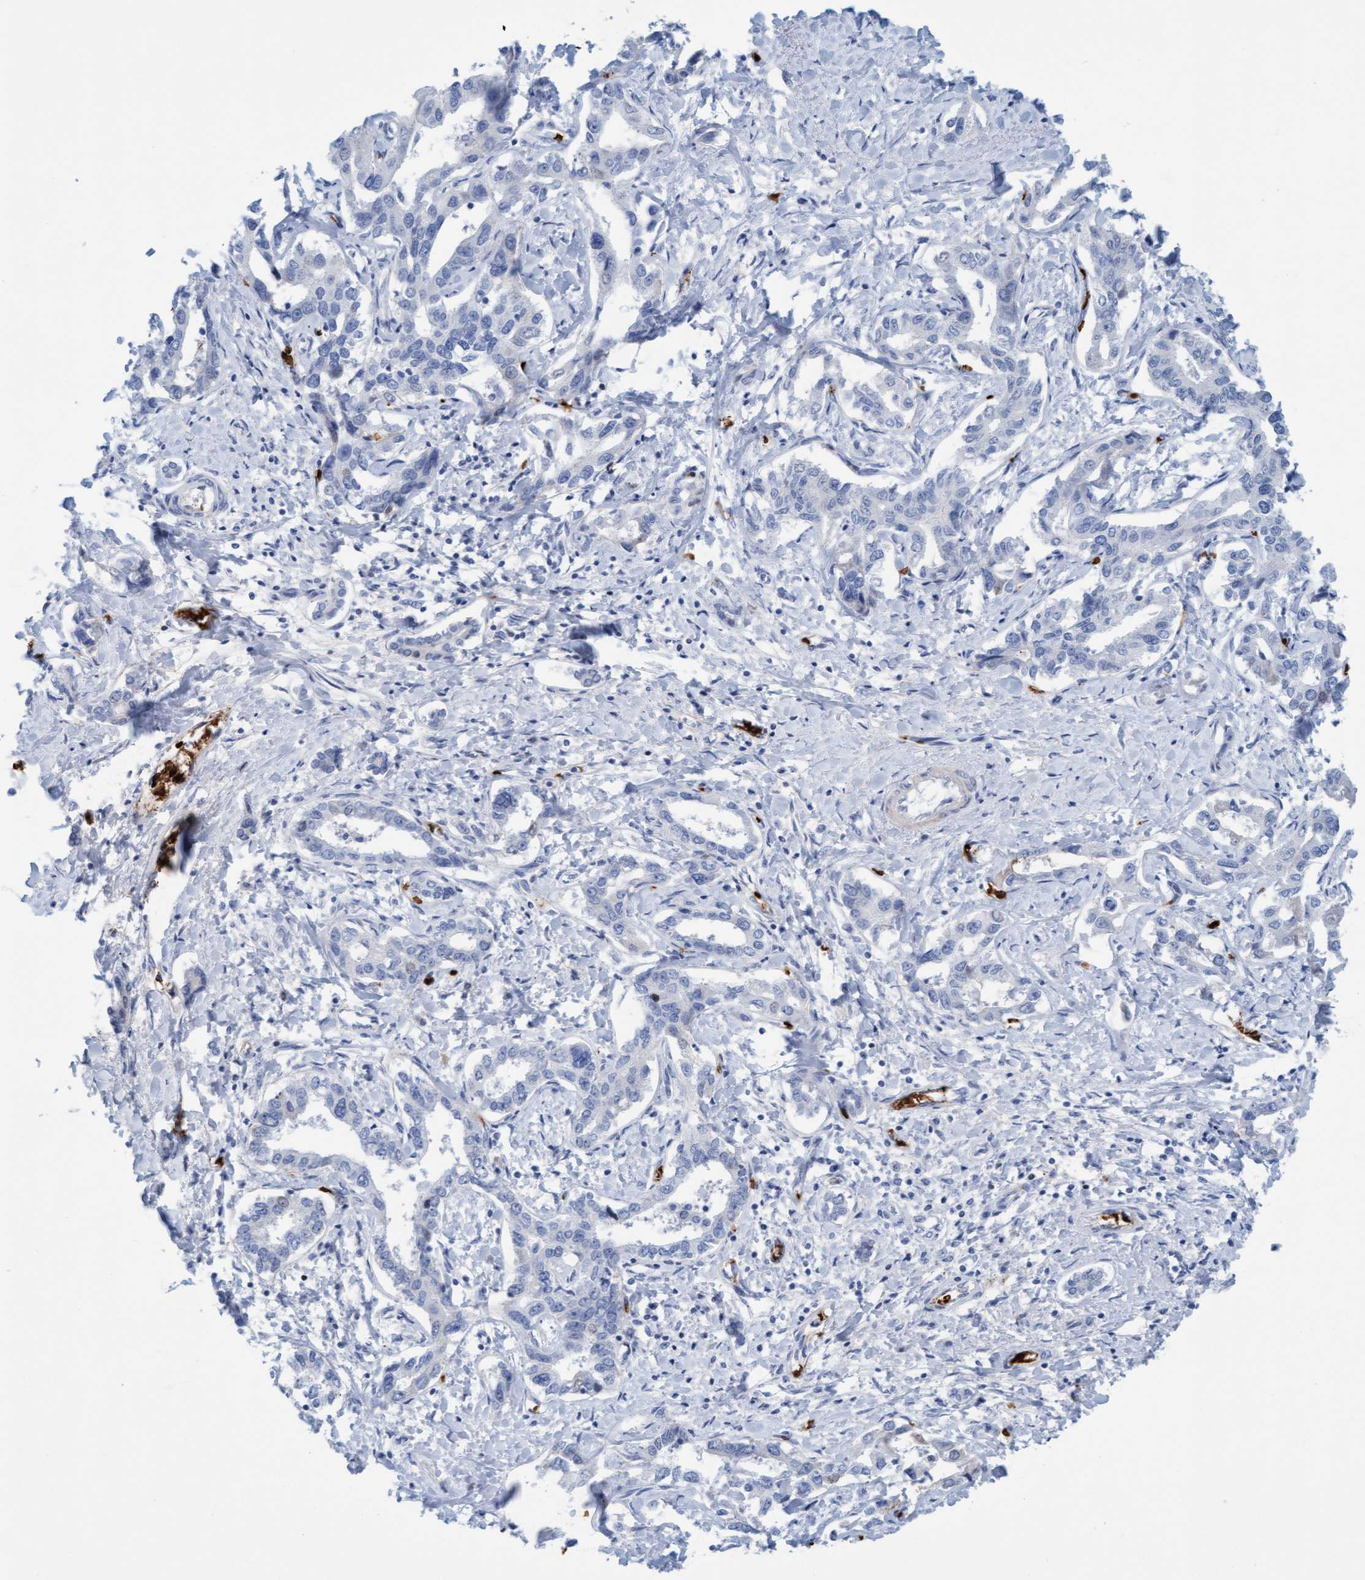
{"staining": {"intensity": "negative", "quantity": "none", "location": "none"}, "tissue": "liver cancer", "cell_type": "Tumor cells", "image_type": "cancer", "snomed": [{"axis": "morphology", "description": "Cholangiocarcinoma"}, {"axis": "topography", "description": "Liver"}], "caption": "Tumor cells are negative for brown protein staining in cholangiocarcinoma (liver).", "gene": "P2RX5", "patient": {"sex": "male", "age": 59}}